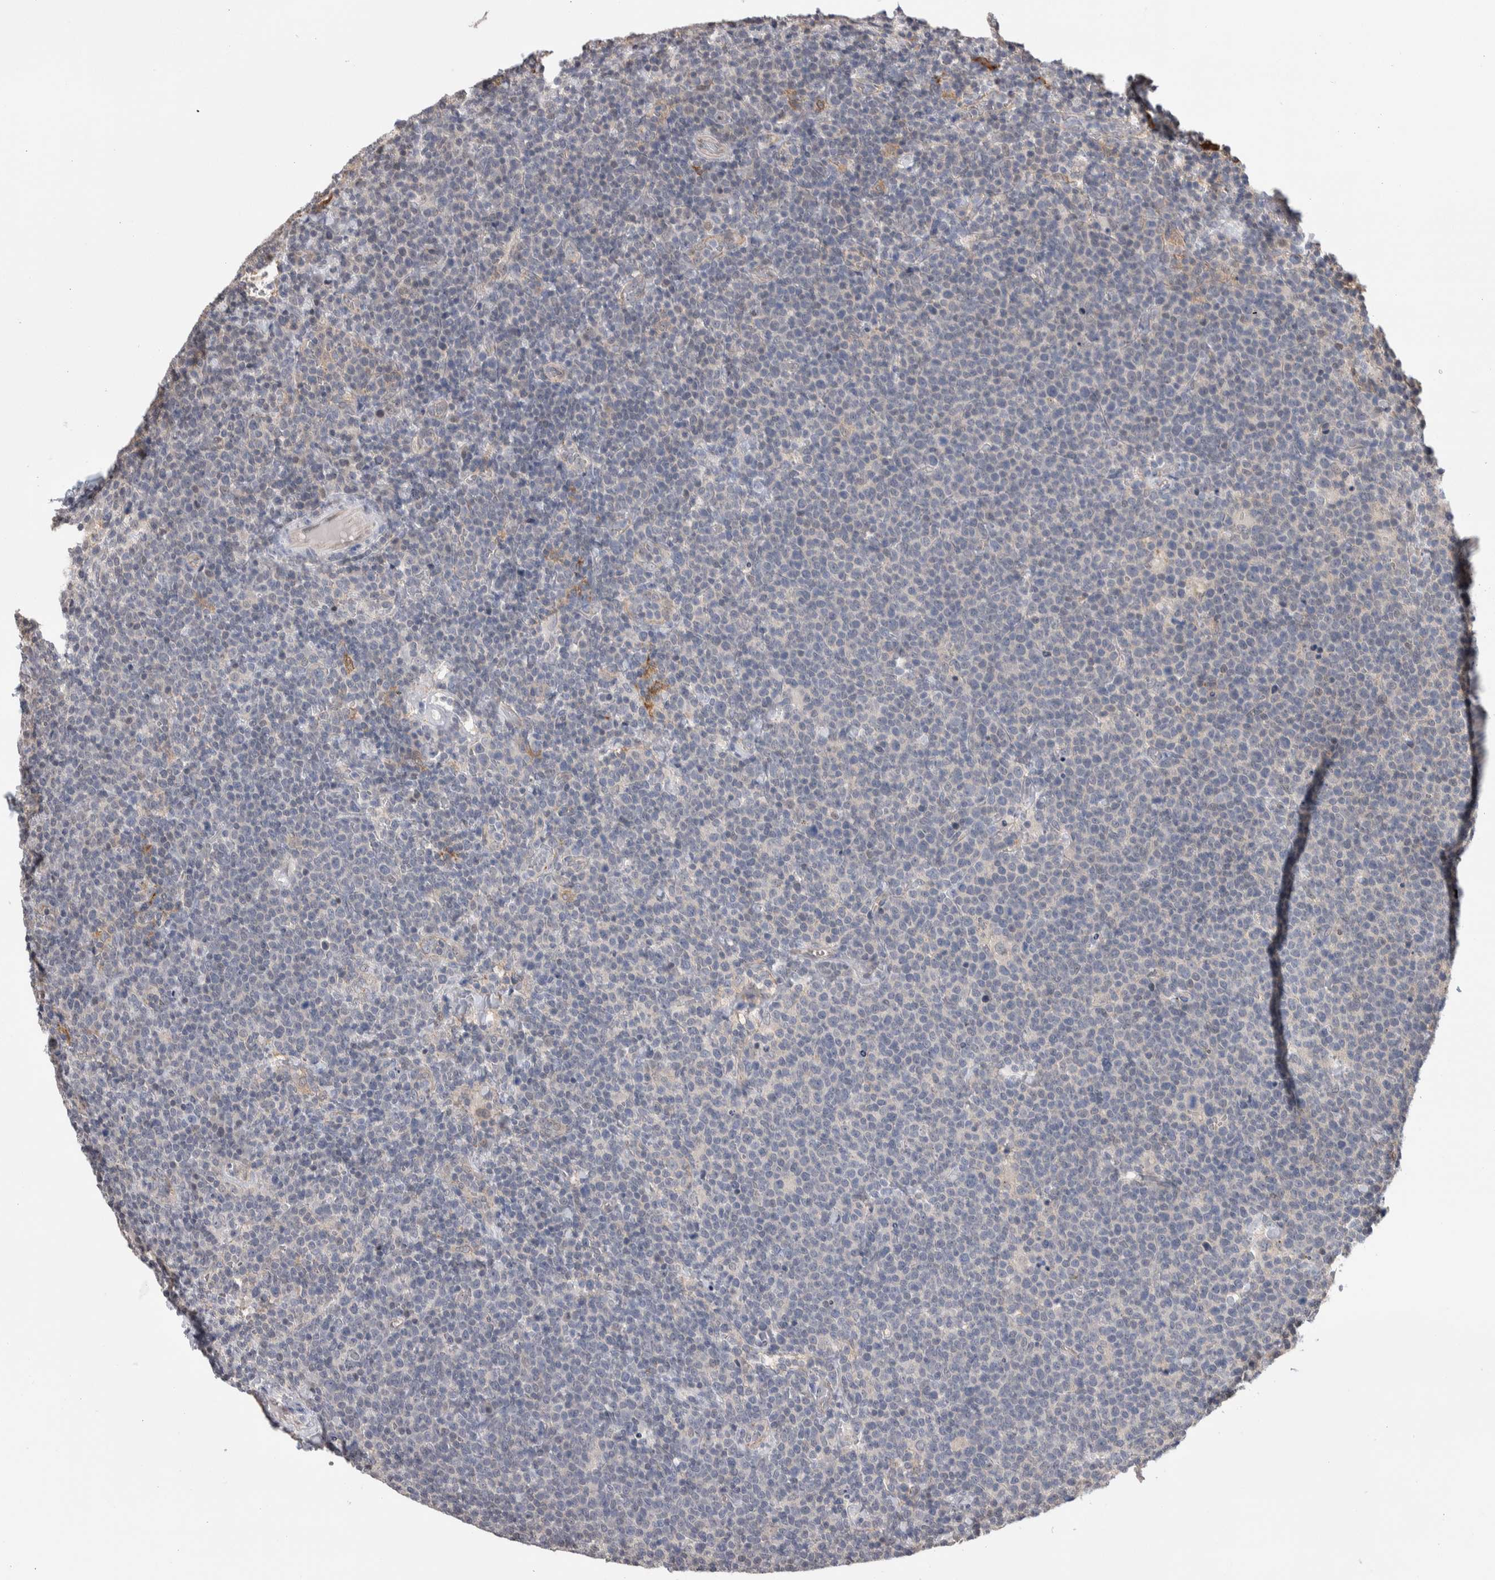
{"staining": {"intensity": "negative", "quantity": "none", "location": "none"}, "tissue": "lymphoma", "cell_type": "Tumor cells", "image_type": "cancer", "snomed": [{"axis": "morphology", "description": "Malignant lymphoma, non-Hodgkin's type, High grade"}, {"axis": "topography", "description": "Lymph node"}], "caption": "Immunohistochemistry (IHC) of human high-grade malignant lymphoma, non-Hodgkin's type displays no positivity in tumor cells. (DAB immunohistochemistry visualized using brightfield microscopy, high magnification).", "gene": "ZBTB49", "patient": {"sex": "male", "age": 61}}